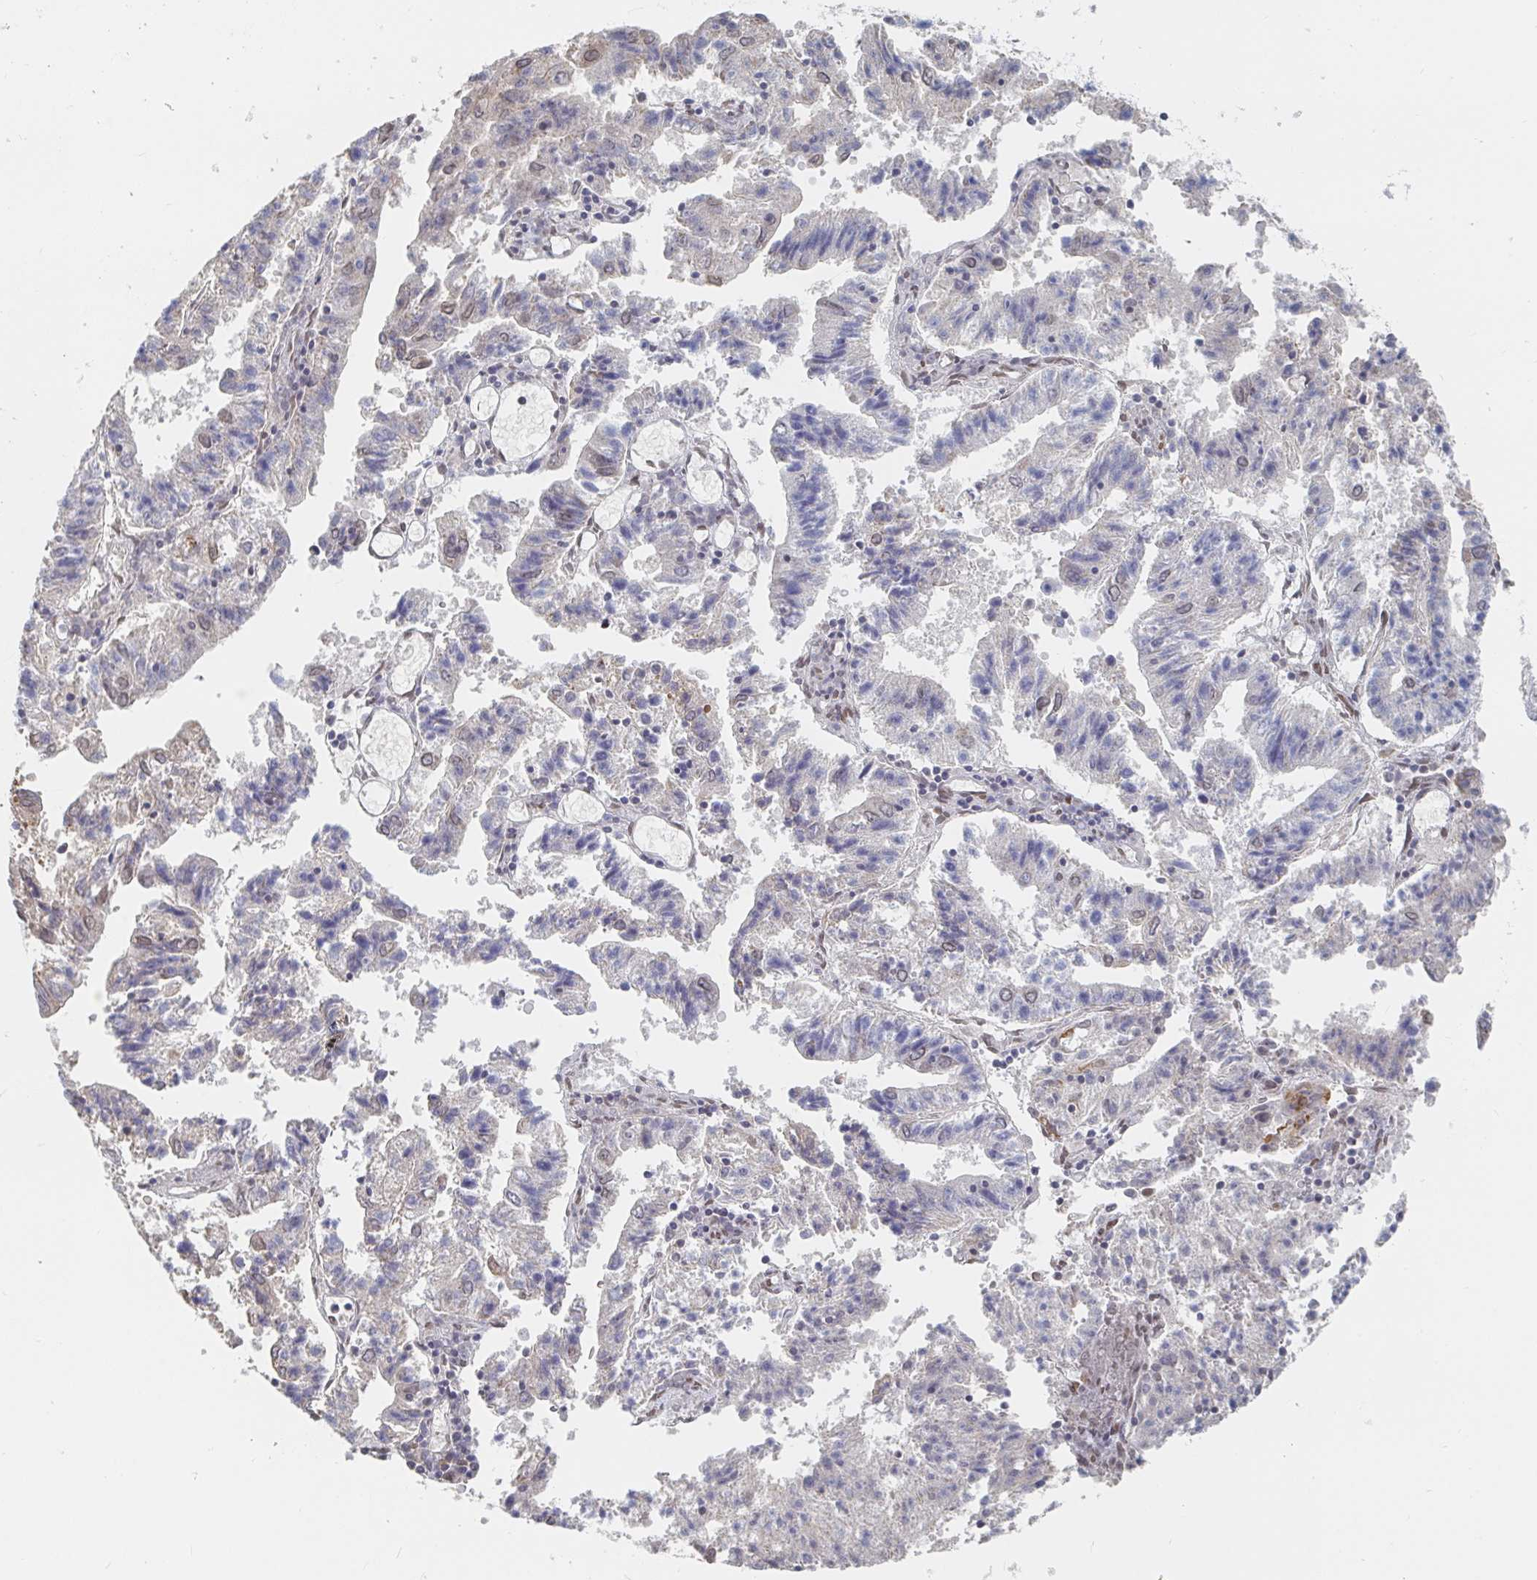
{"staining": {"intensity": "negative", "quantity": "none", "location": "none"}, "tissue": "endometrial cancer", "cell_type": "Tumor cells", "image_type": "cancer", "snomed": [{"axis": "morphology", "description": "Adenocarcinoma, NOS"}, {"axis": "topography", "description": "Endometrium"}], "caption": "Tumor cells show no significant staining in endometrial adenocarcinoma. (Immunohistochemistry (ihc), brightfield microscopy, high magnification).", "gene": "CHD2", "patient": {"sex": "female", "age": 82}}